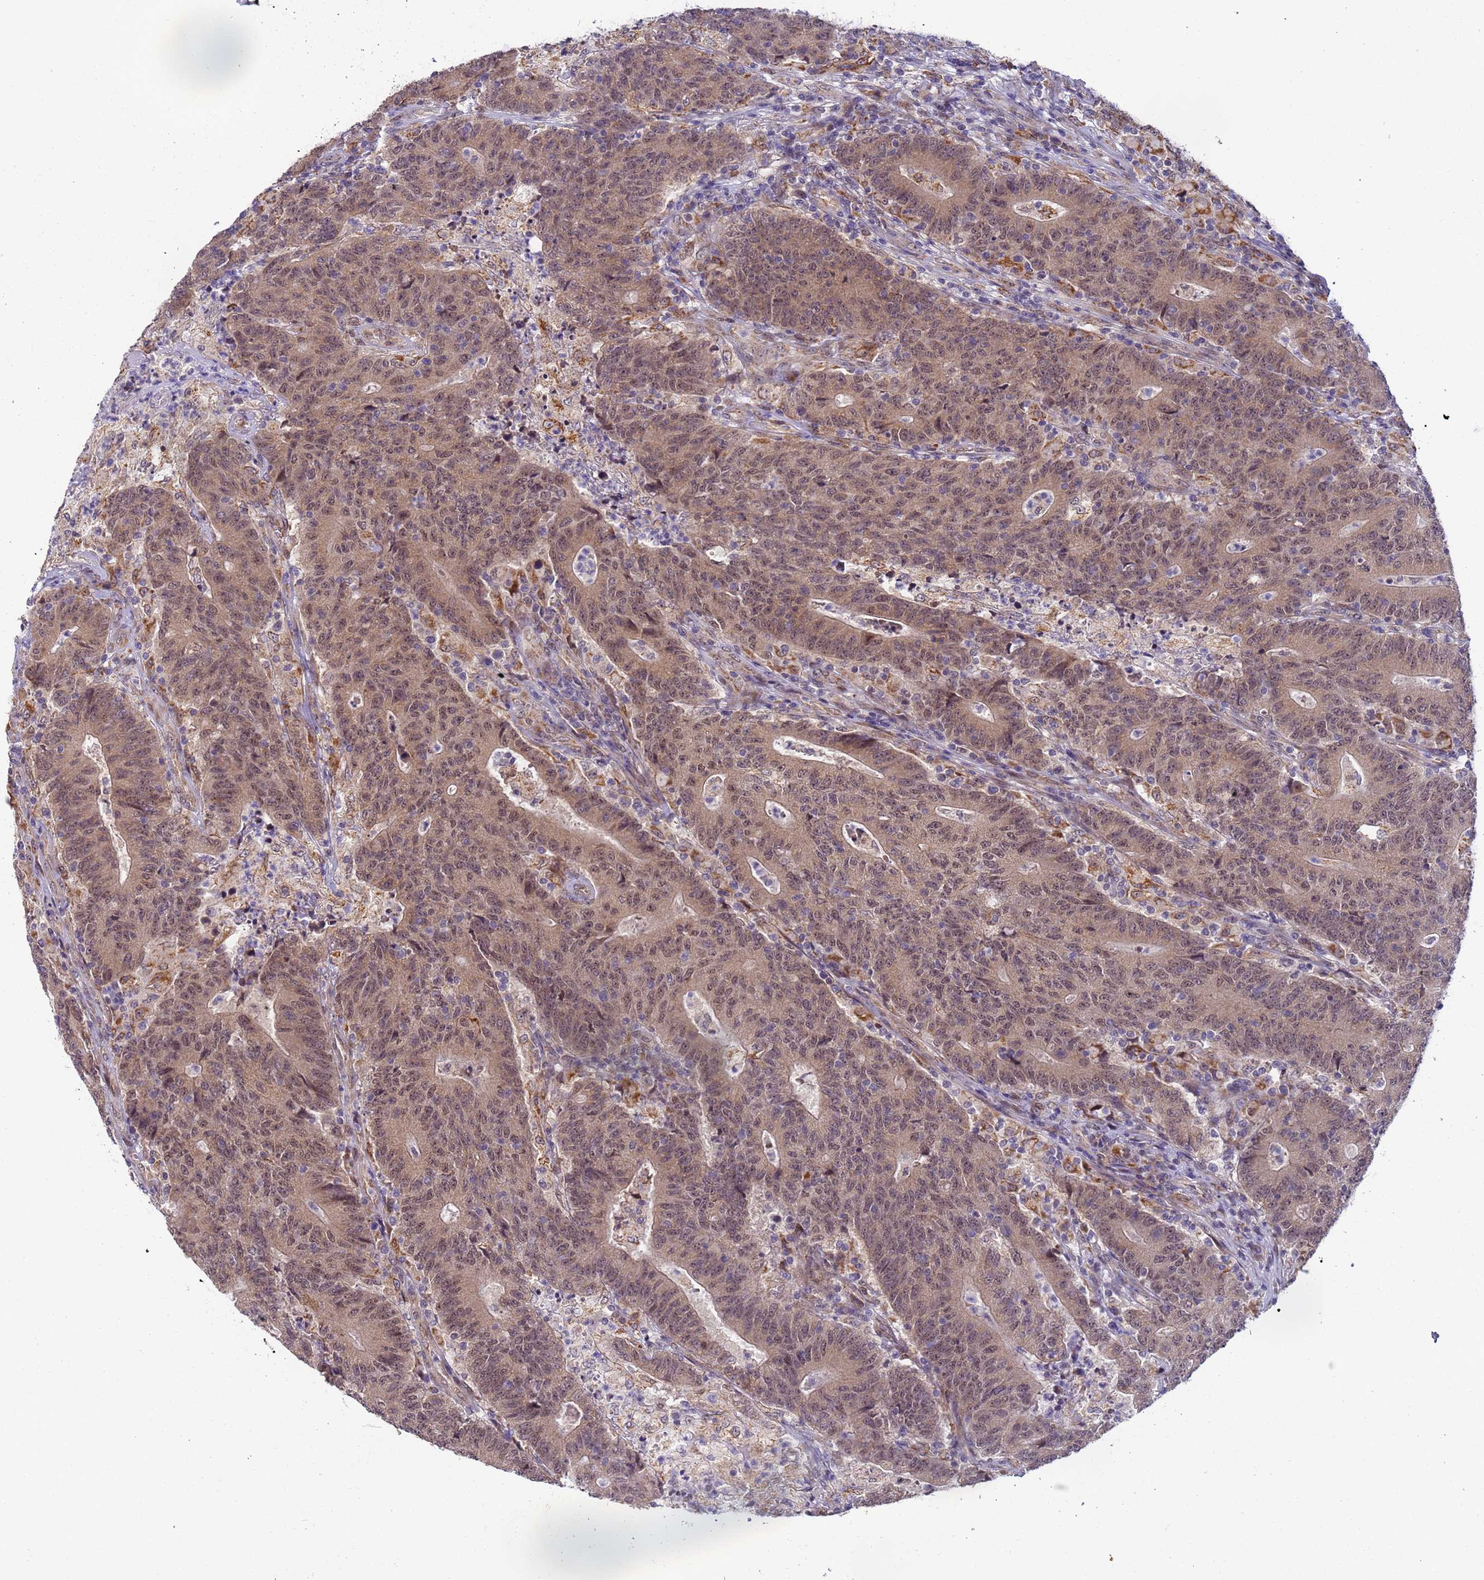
{"staining": {"intensity": "moderate", "quantity": ">75%", "location": "cytoplasmic/membranous,nuclear"}, "tissue": "colorectal cancer", "cell_type": "Tumor cells", "image_type": "cancer", "snomed": [{"axis": "morphology", "description": "Adenocarcinoma, NOS"}, {"axis": "topography", "description": "Colon"}], "caption": "There is medium levels of moderate cytoplasmic/membranous and nuclear staining in tumor cells of adenocarcinoma (colorectal), as demonstrated by immunohistochemical staining (brown color).", "gene": "RAPGEF3", "patient": {"sex": "female", "age": 75}}